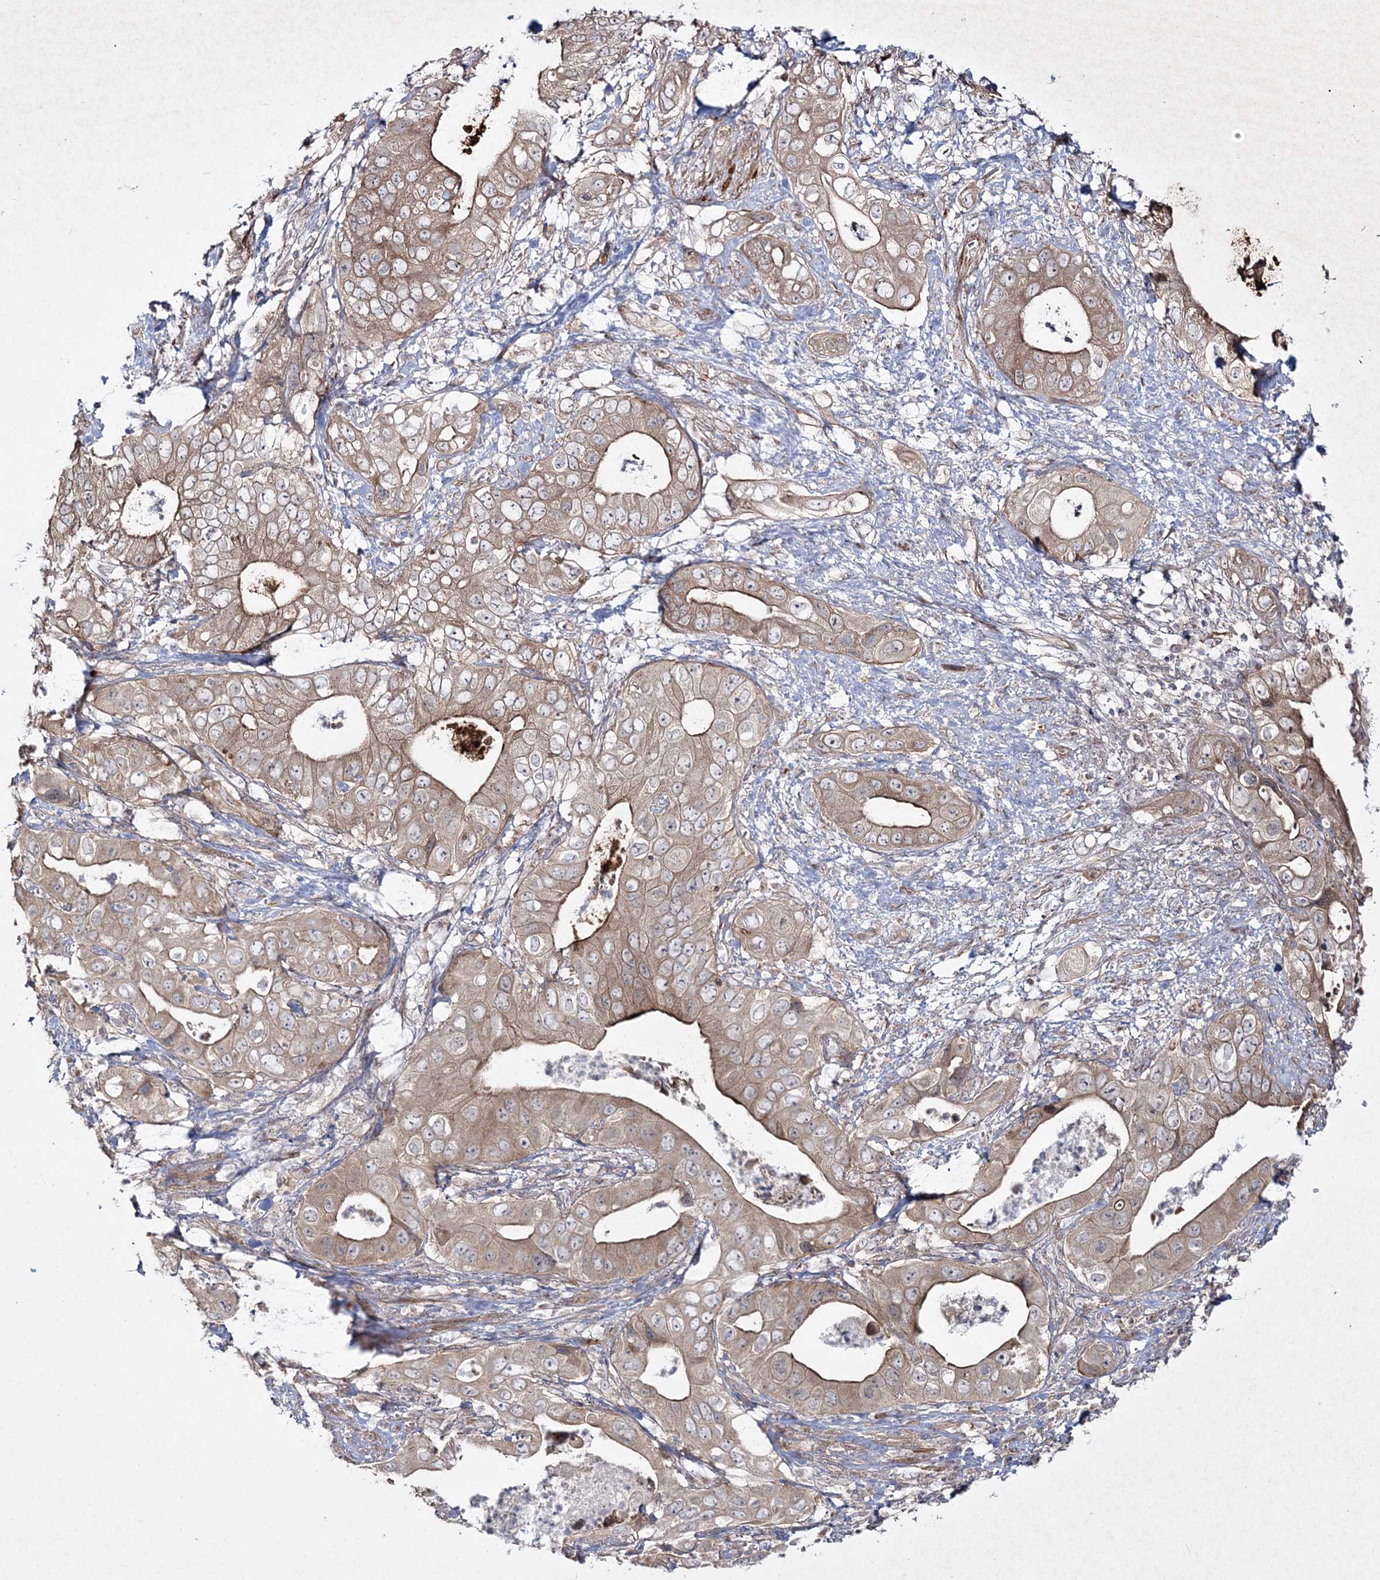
{"staining": {"intensity": "moderate", "quantity": ">75%", "location": "cytoplasmic/membranous"}, "tissue": "pancreatic cancer", "cell_type": "Tumor cells", "image_type": "cancer", "snomed": [{"axis": "morphology", "description": "Adenocarcinoma, NOS"}, {"axis": "topography", "description": "Pancreas"}], "caption": "This image reveals adenocarcinoma (pancreatic) stained with immunohistochemistry (IHC) to label a protein in brown. The cytoplasmic/membranous of tumor cells show moderate positivity for the protein. Nuclei are counter-stained blue.", "gene": "MOCS2", "patient": {"sex": "female", "age": 78}}